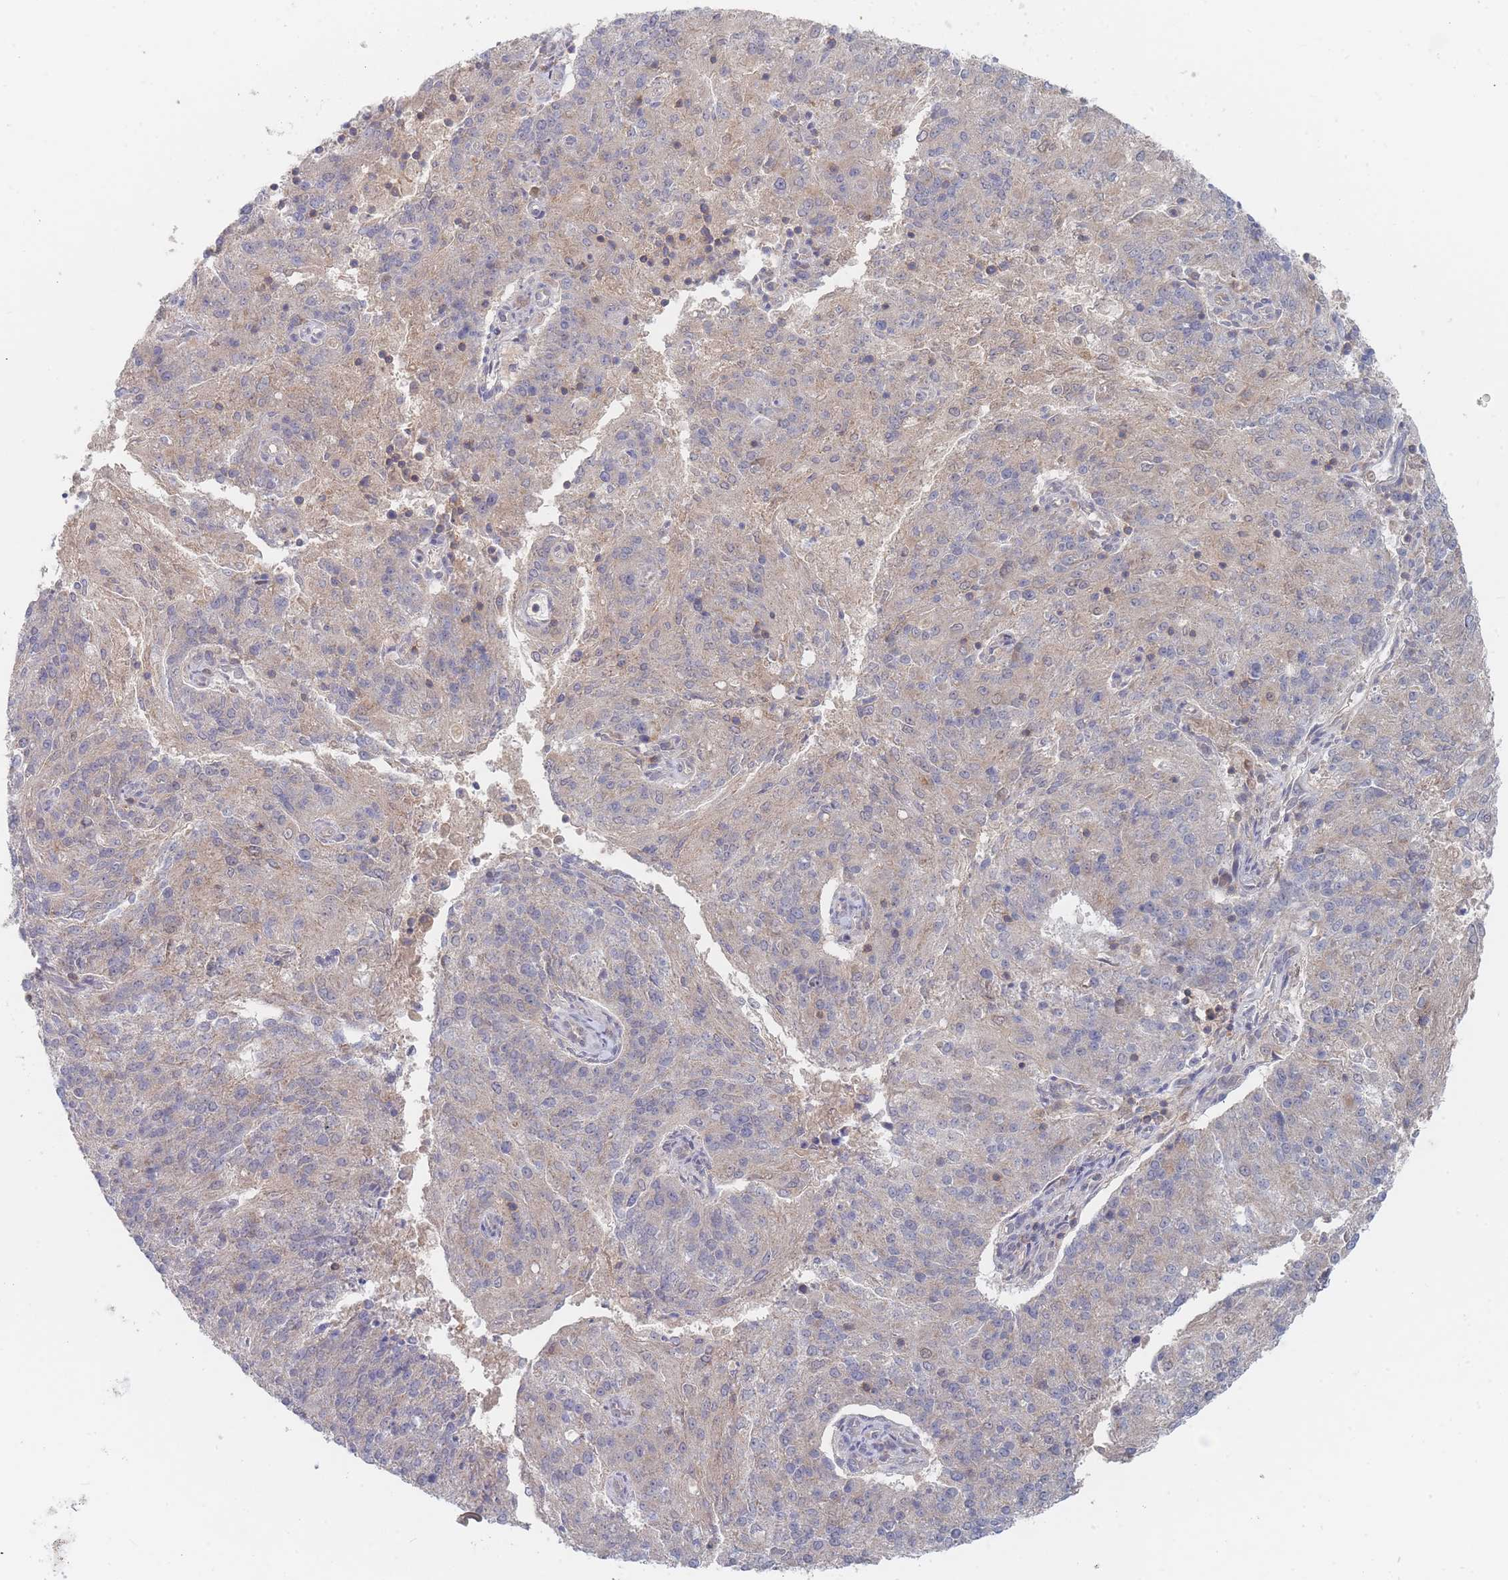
{"staining": {"intensity": "weak", "quantity": ">75%", "location": "cytoplasmic/membranous"}, "tissue": "endometrial cancer", "cell_type": "Tumor cells", "image_type": "cancer", "snomed": [{"axis": "morphology", "description": "Adenocarcinoma, NOS"}, {"axis": "topography", "description": "Endometrium"}], "caption": "Tumor cells show low levels of weak cytoplasmic/membranous staining in about >75% of cells in endometrial cancer.", "gene": "PPP6C", "patient": {"sex": "female", "age": 82}}